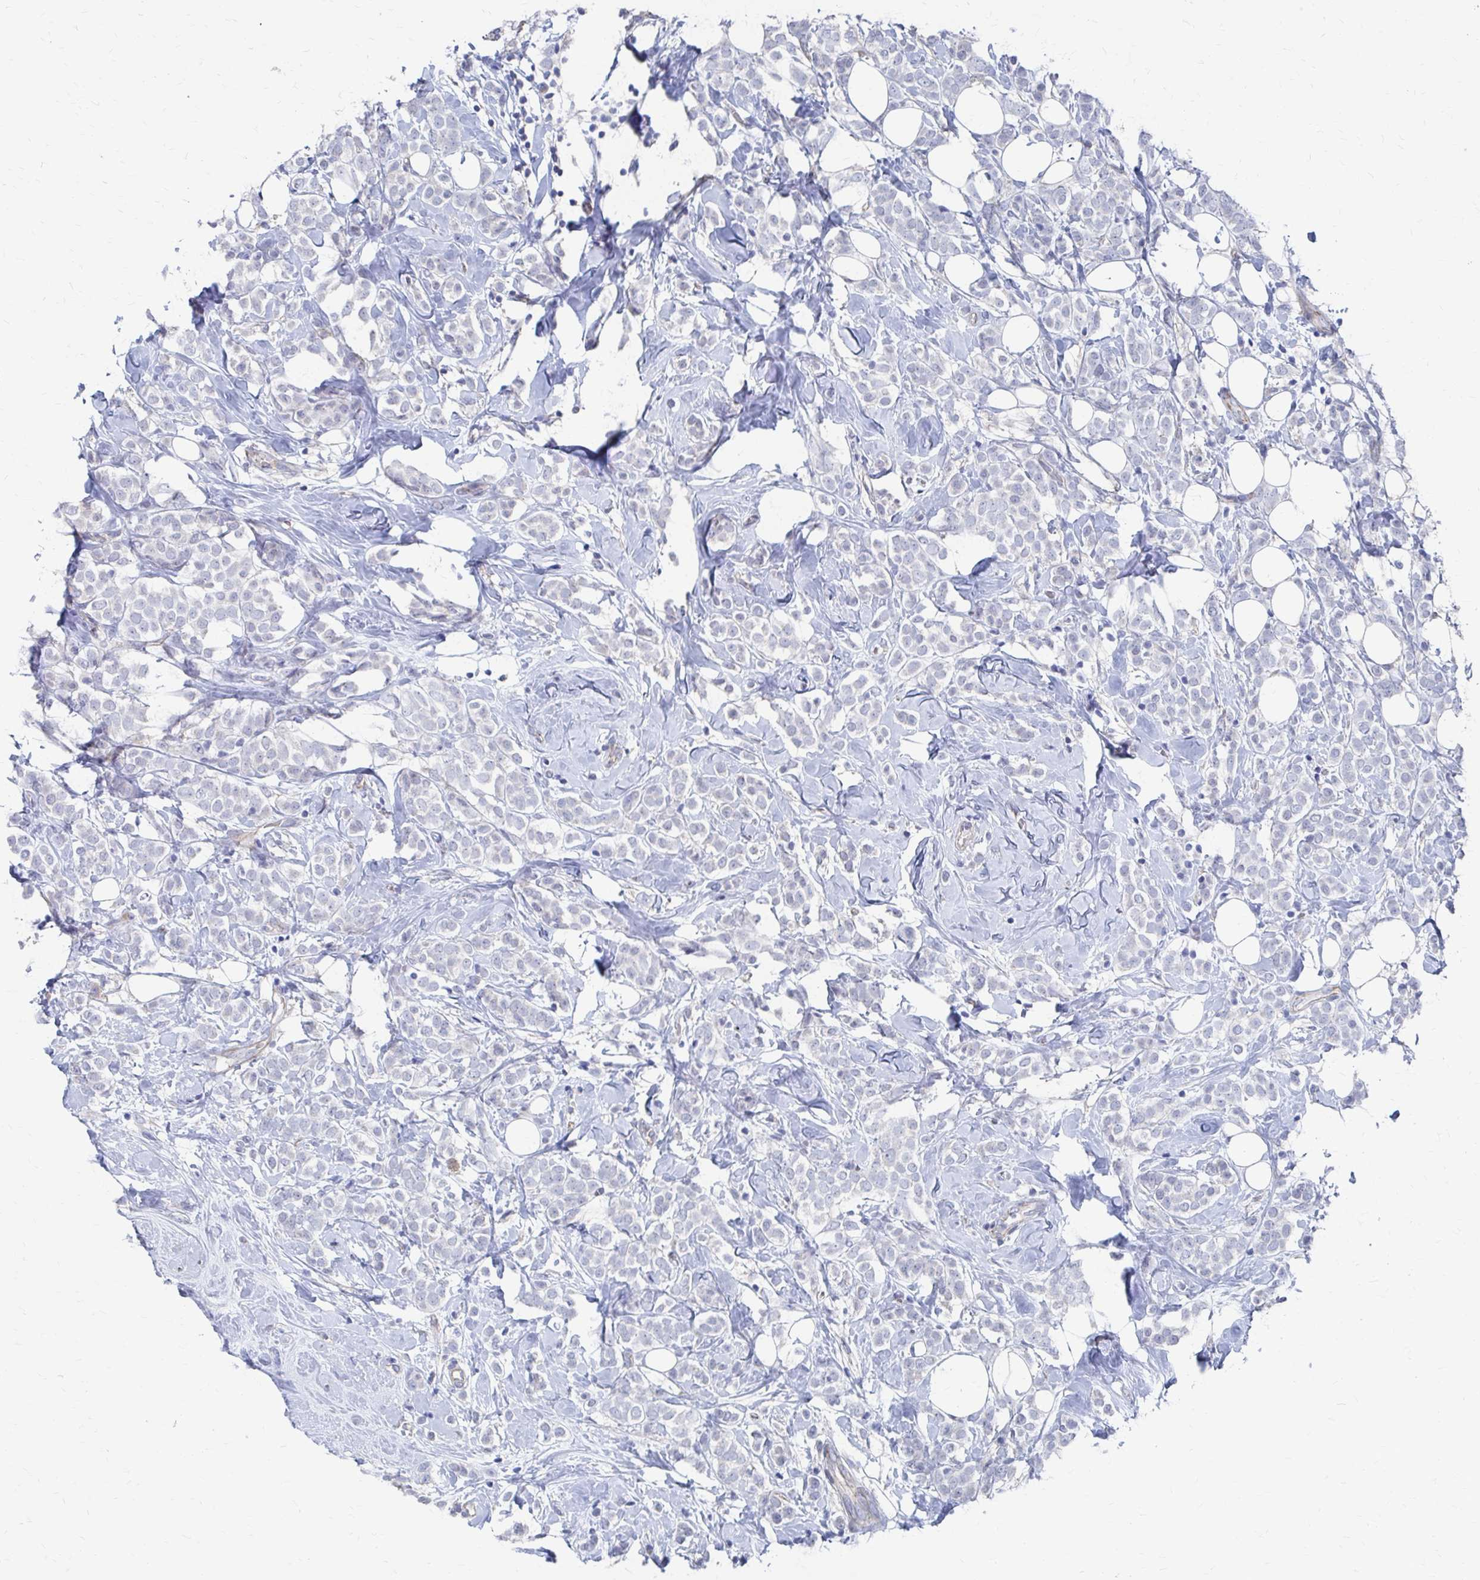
{"staining": {"intensity": "negative", "quantity": "none", "location": "none"}, "tissue": "breast cancer", "cell_type": "Tumor cells", "image_type": "cancer", "snomed": [{"axis": "morphology", "description": "Lobular carcinoma"}, {"axis": "topography", "description": "Breast"}], "caption": "Breast cancer was stained to show a protein in brown. There is no significant expression in tumor cells.", "gene": "PLEKHG7", "patient": {"sex": "female", "age": 49}}